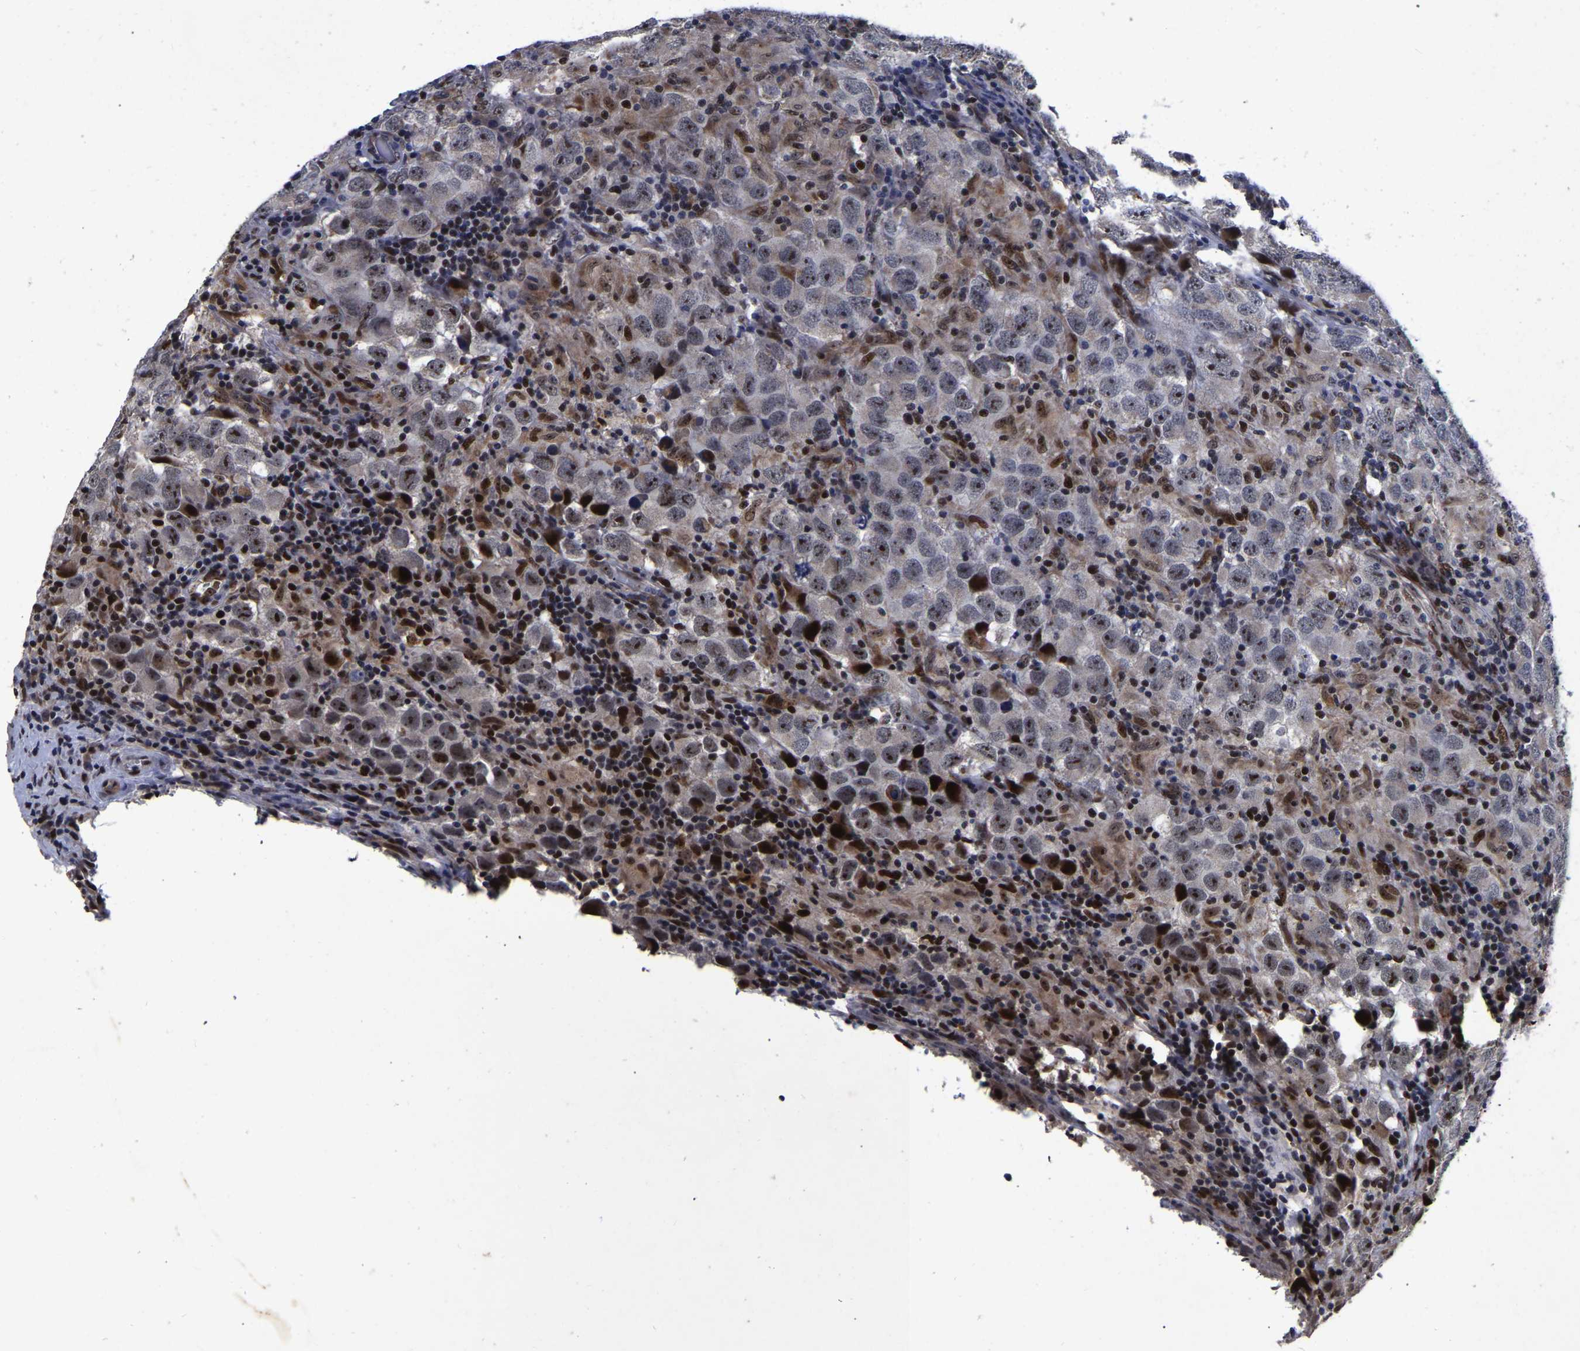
{"staining": {"intensity": "moderate", "quantity": ">75%", "location": "nuclear"}, "tissue": "testis cancer", "cell_type": "Tumor cells", "image_type": "cancer", "snomed": [{"axis": "morphology", "description": "Carcinoma, Embryonal, NOS"}, {"axis": "topography", "description": "Testis"}], "caption": "Immunohistochemistry image of neoplastic tissue: human testis embryonal carcinoma stained using immunohistochemistry demonstrates medium levels of moderate protein expression localized specifically in the nuclear of tumor cells, appearing as a nuclear brown color.", "gene": "JUNB", "patient": {"sex": "male", "age": 21}}